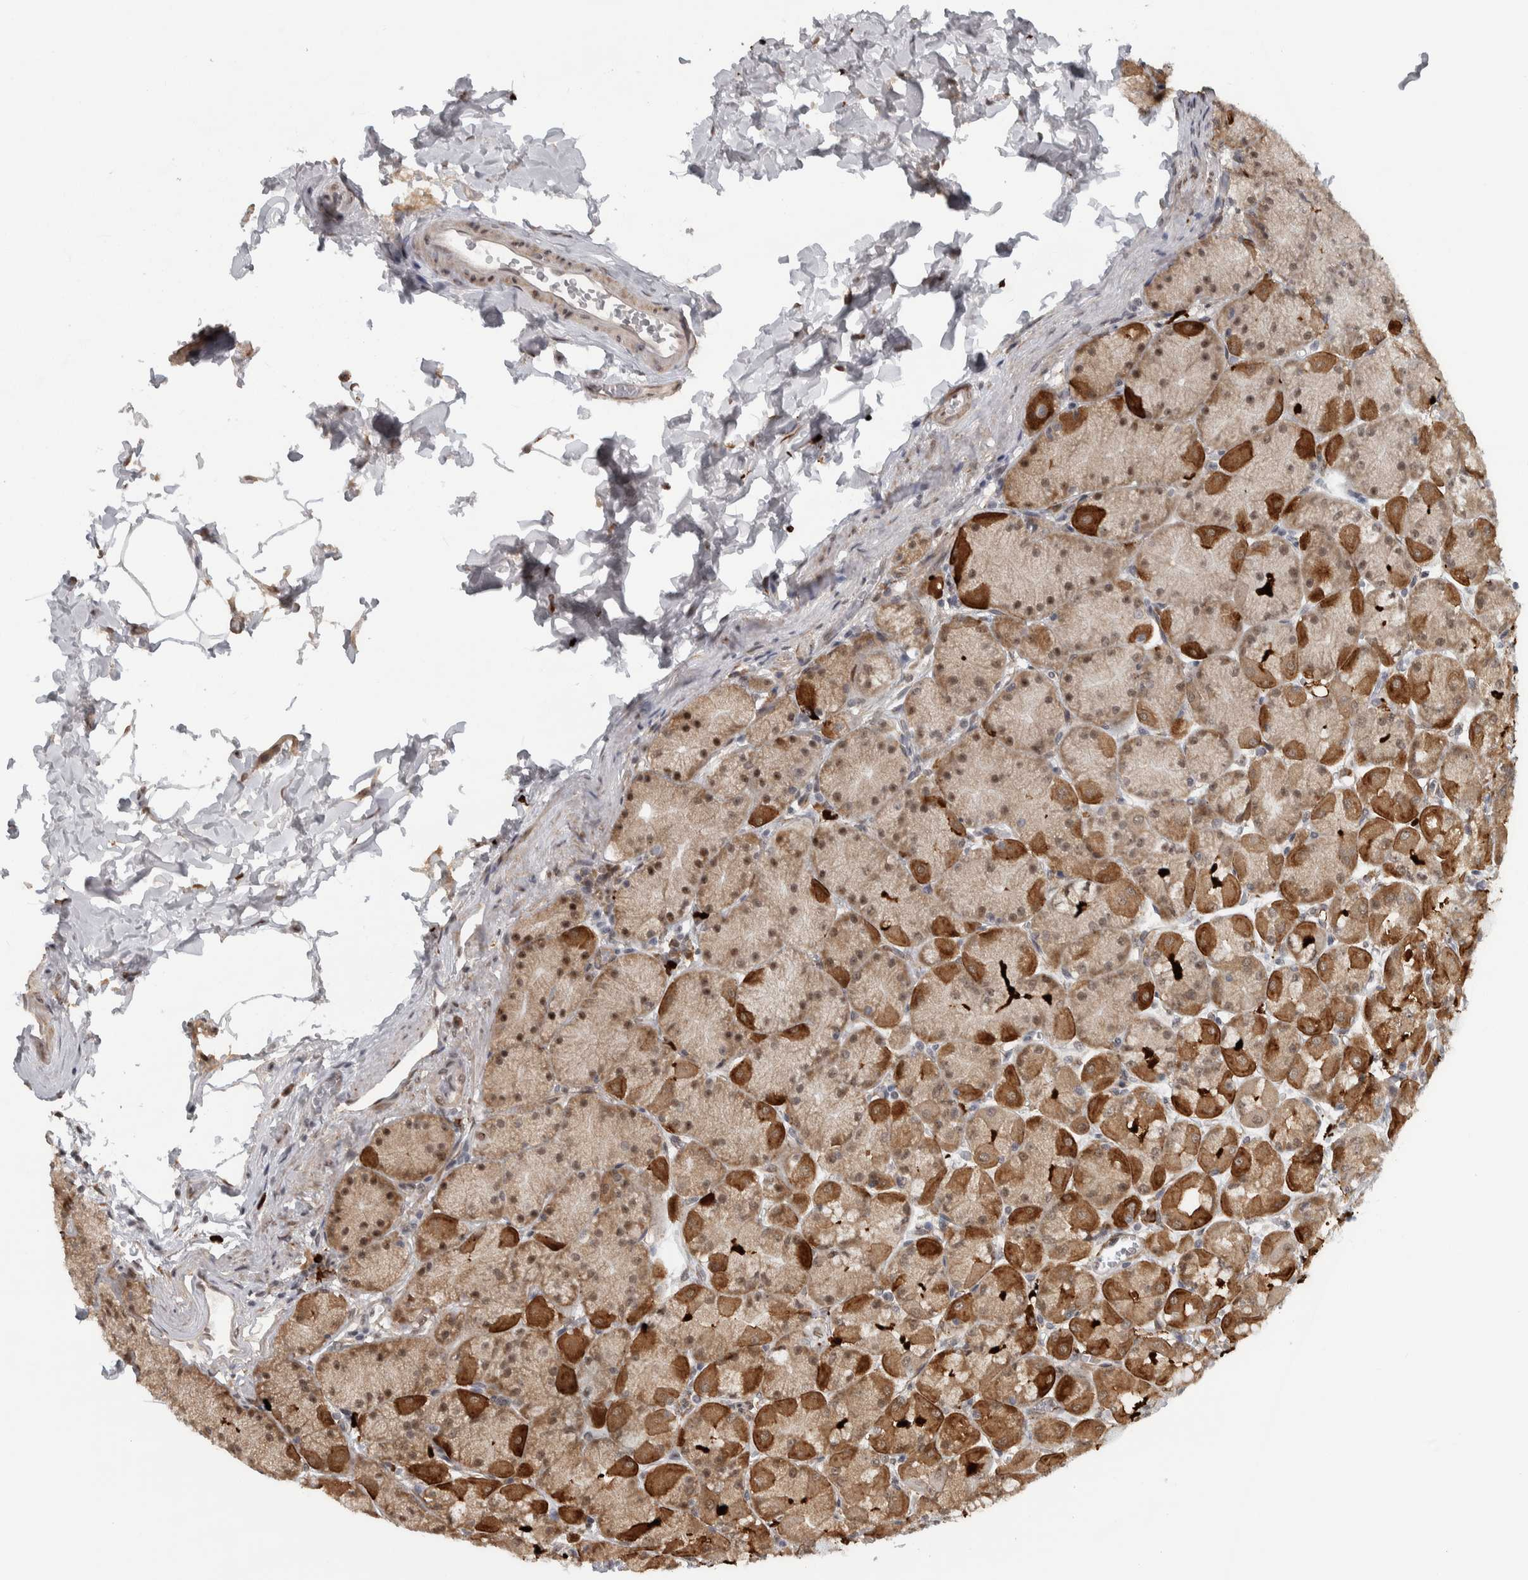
{"staining": {"intensity": "strong", "quantity": "25%-75%", "location": "cytoplasmic/membranous,nuclear"}, "tissue": "stomach", "cell_type": "Glandular cells", "image_type": "normal", "snomed": [{"axis": "morphology", "description": "Normal tissue, NOS"}, {"axis": "topography", "description": "Stomach, upper"}], "caption": "Stomach was stained to show a protein in brown. There is high levels of strong cytoplasmic/membranous,nuclear staining in about 25%-75% of glandular cells. Ihc stains the protein of interest in brown and the nuclei are stained blue.", "gene": "DDX42", "patient": {"sex": "female", "age": 56}}